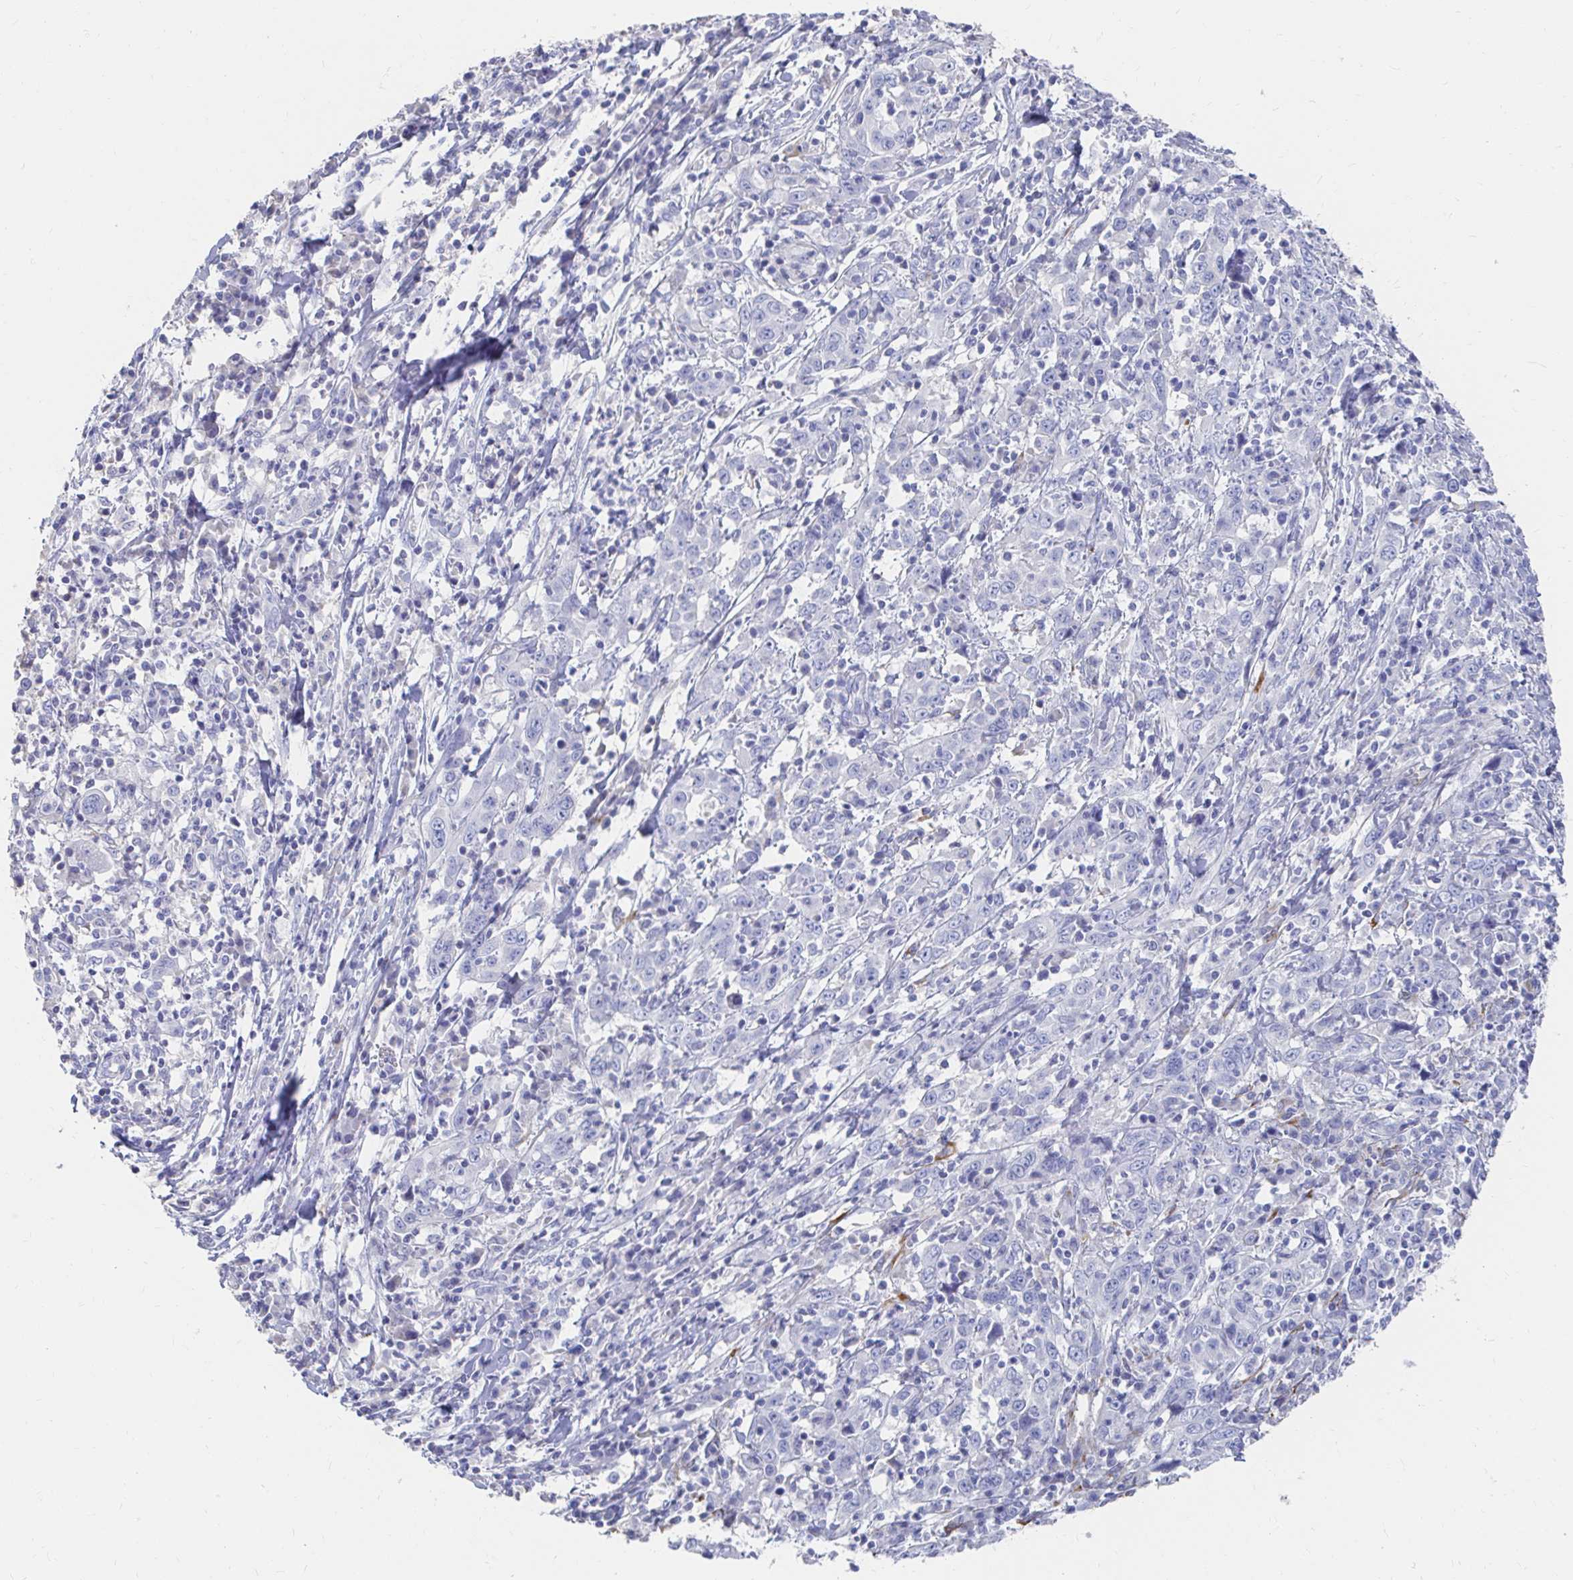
{"staining": {"intensity": "negative", "quantity": "none", "location": "none"}, "tissue": "cervical cancer", "cell_type": "Tumor cells", "image_type": "cancer", "snomed": [{"axis": "morphology", "description": "Squamous cell carcinoma, NOS"}, {"axis": "topography", "description": "Cervix"}], "caption": "Immunohistochemistry (IHC) of human cervical cancer shows no positivity in tumor cells.", "gene": "LAMC3", "patient": {"sex": "female", "age": 46}}